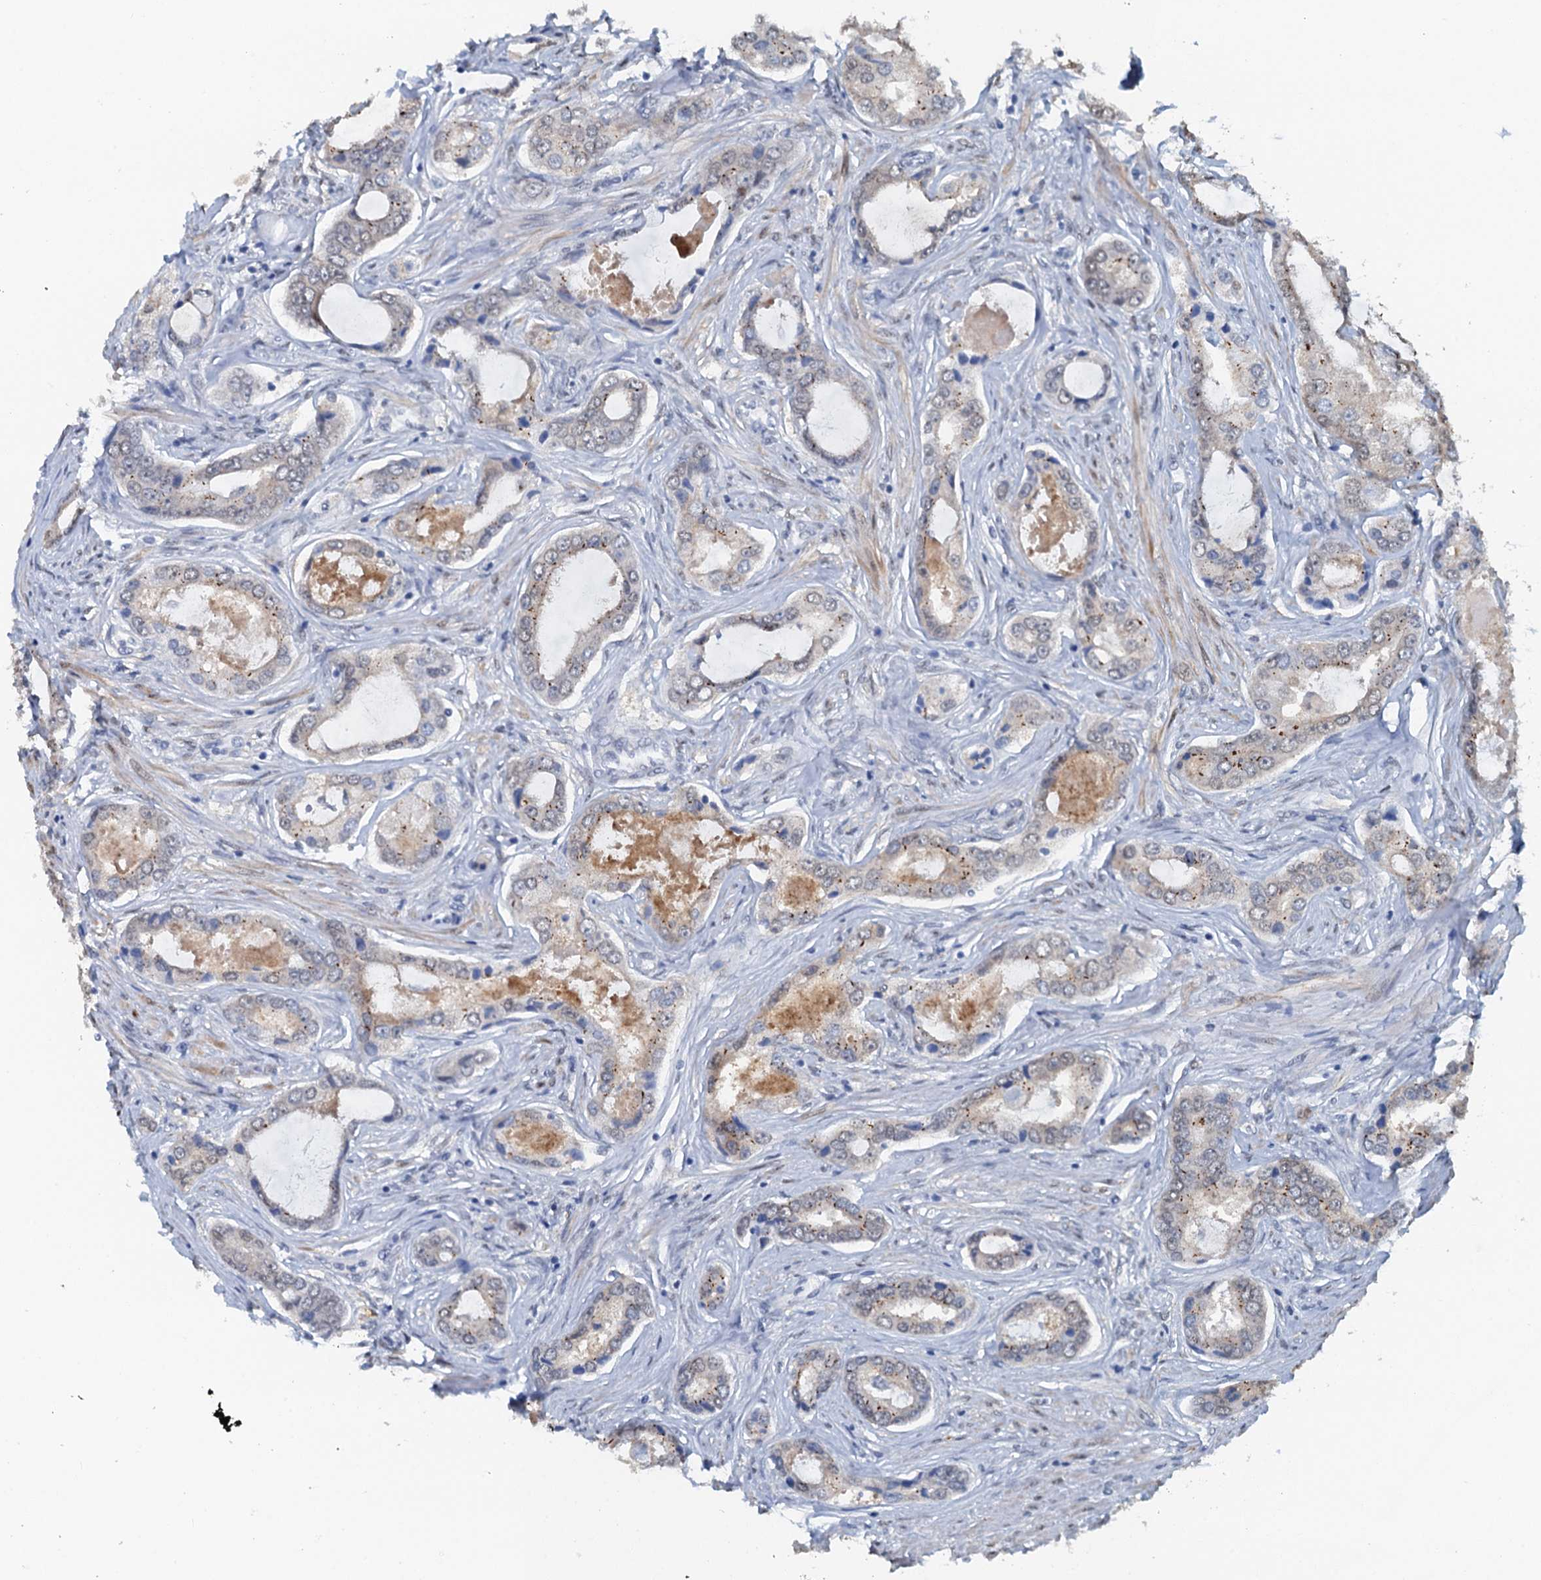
{"staining": {"intensity": "moderate", "quantity": "<25%", "location": "cytoplasmic/membranous"}, "tissue": "prostate cancer", "cell_type": "Tumor cells", "image_type": "cancer", "snomed": [{"axis": "morphology", "description": "Adenocarcinoma, Low grade"}, {"axis": "topography", "description": "Prostate"}], "caption": "Protein expression analysis of prostate adenocarcinoma (low-grade) shows moderate cytoplasmic/membranous positivity in approximately <25% of tumor cells.", "gene": "AHCY", "patient": {"sex": "male", "age": 68}}